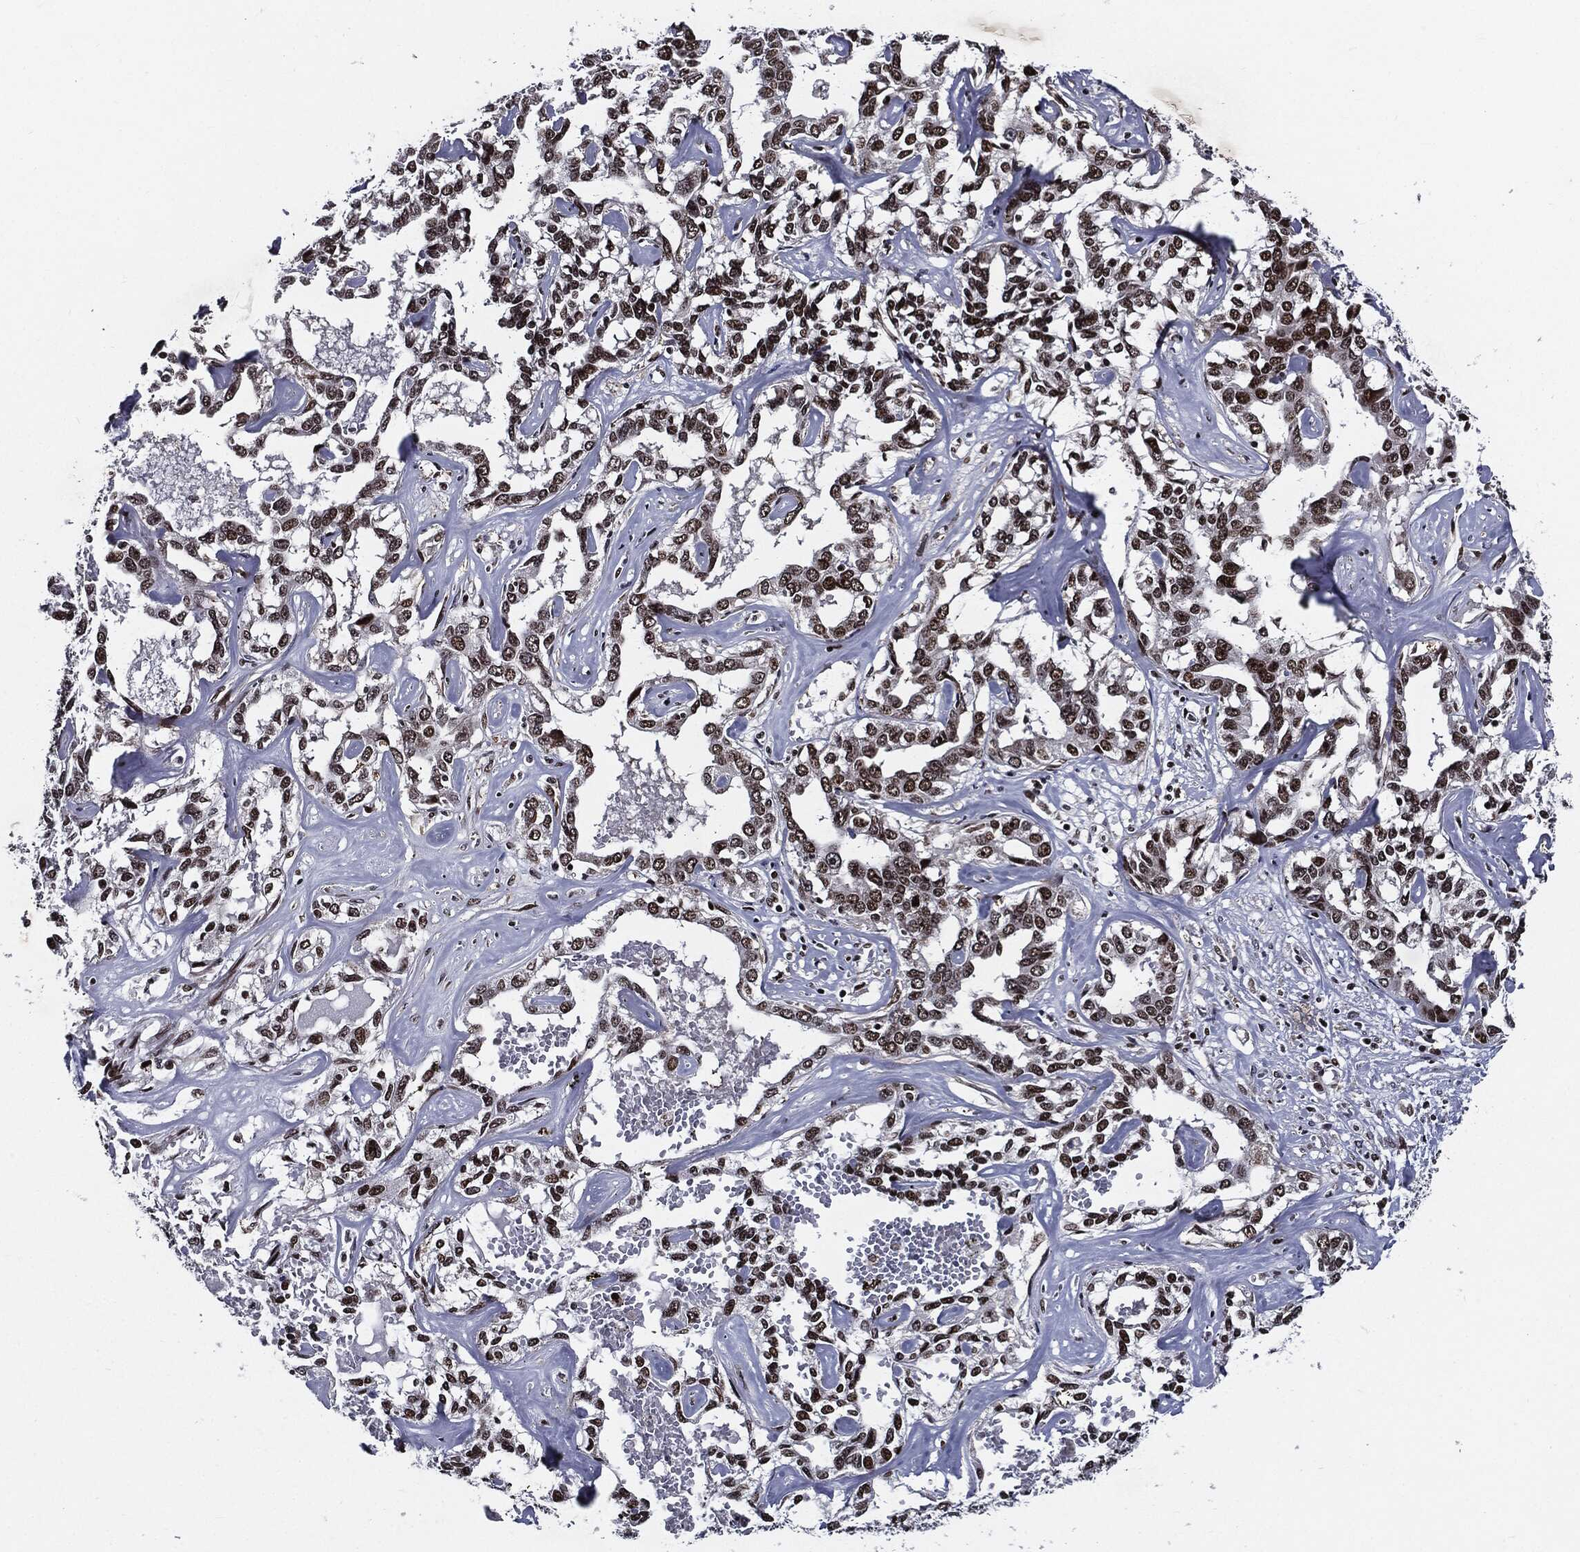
{"staining": {"intensity": "moderate", "quantity": ">75%", "location": "nuclear"}, "tissue": "liver cancer", "cell_type": "Tumor cells", "image_type": "cancer", "snomed": [{"axis": "morphology", "description": "Cholangiocarcinoma"}, {"axis": "topography", "description": "Liver"}], "caption": "Human liver cancer (cholangiocarcinoma) stained with a brown dye shows moderate nuclear positive positivity in about >75% of tumor cells.", "gene": "ZFP91", "patient": {"sex": "male", "age": 59}}